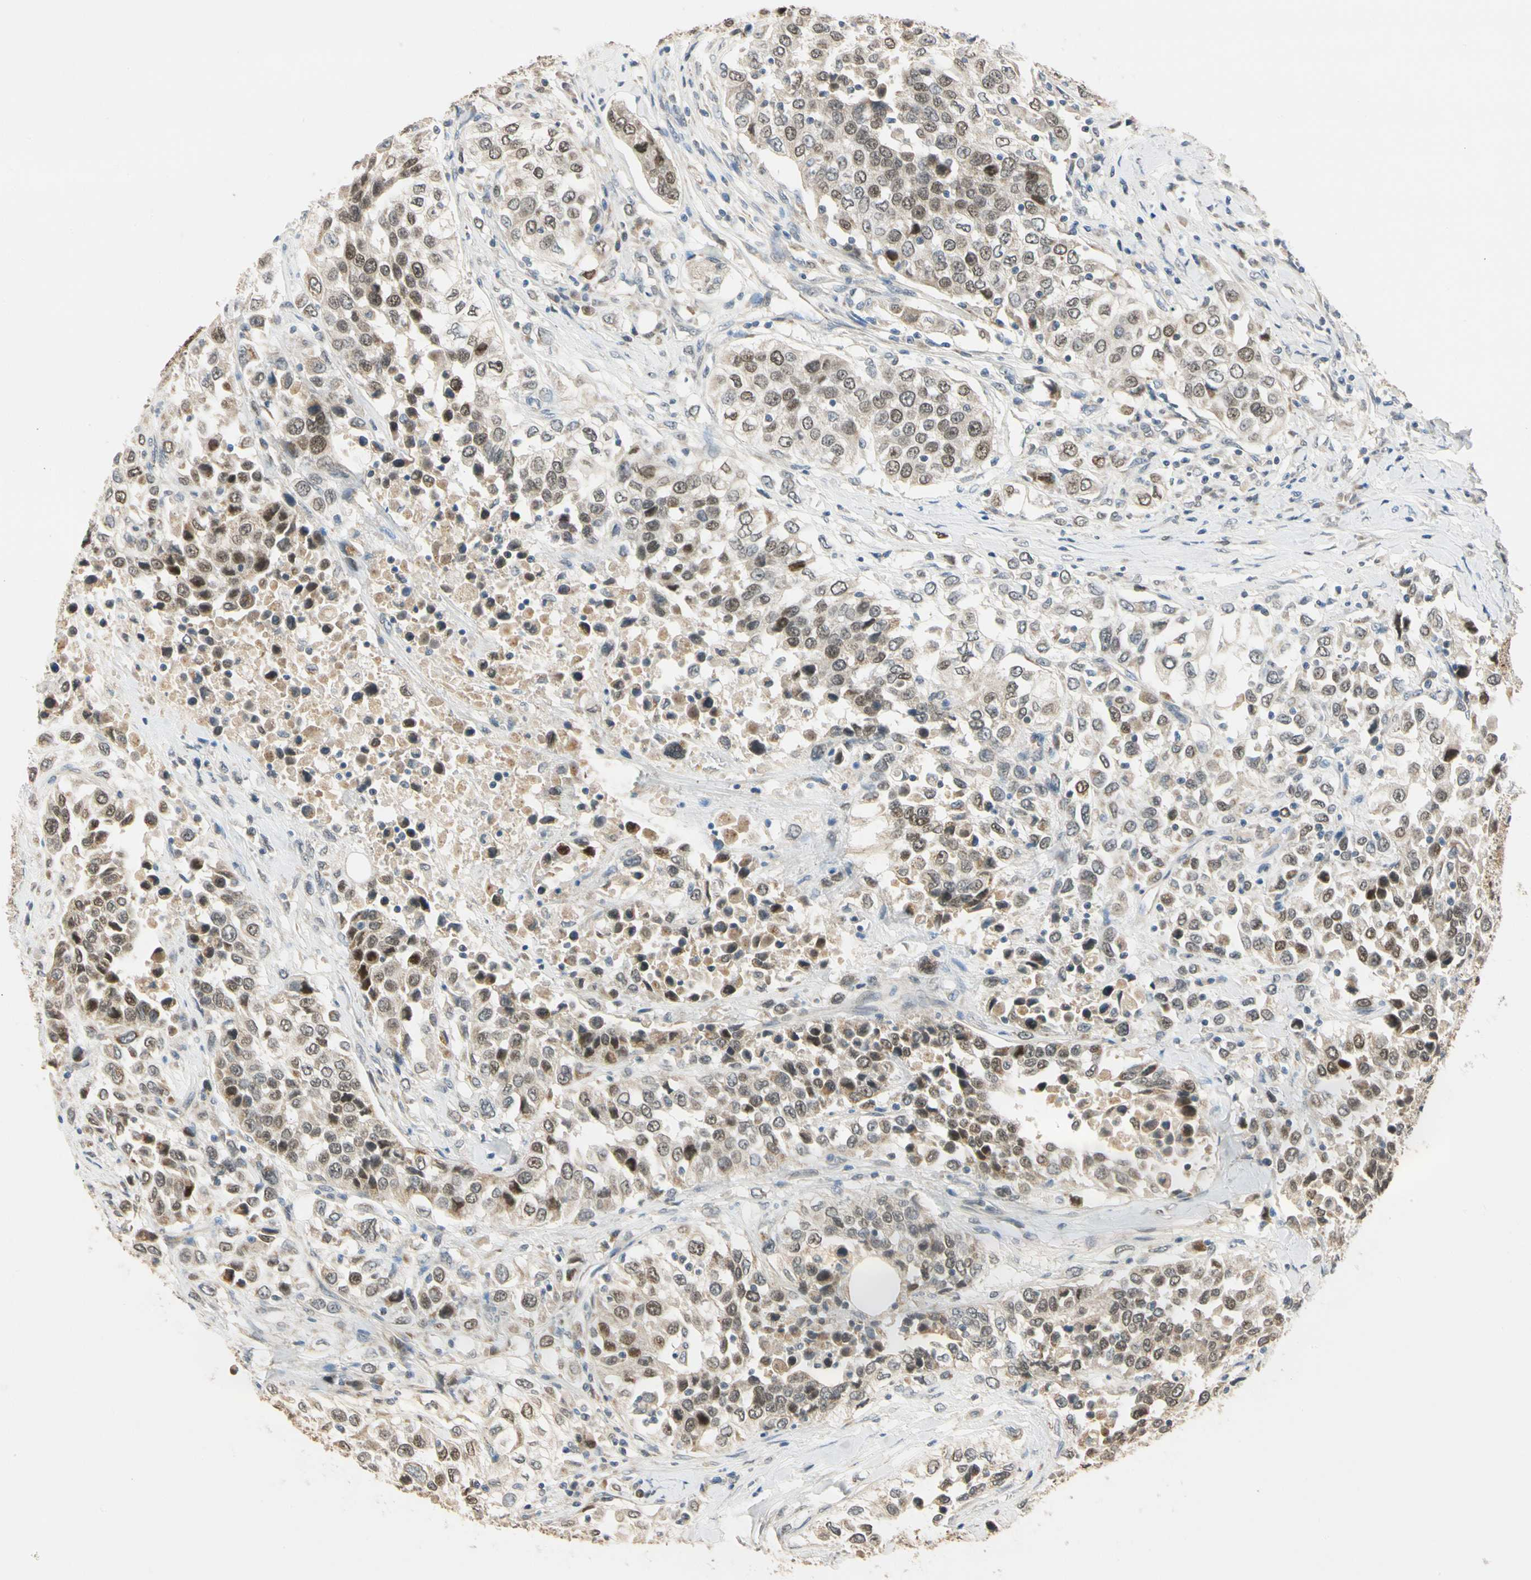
{"staining": {"intensity": "moderate", "quantity": "25%-75%", "location": "cytoplasmic/membranous,nuclear"}, "tissue": "urothelial cancer", "cell_type": "Tumor cells", "image_type": "cancer", "snomed": [{"axis": "morphology", "description": "Urothelial carcinoma, High grade"}, {"axis": "topography", "description": "Urinary bladder"}], "caption": "A medium amount of moderate cytoplasmic/membranous and nuclear positivity is present in about 25%-75% of tumor cells in urothelial carcinoma (high-grade) tissue.", "gene": "RIOX2", "patient": {"sex": "female", "age": 80}}